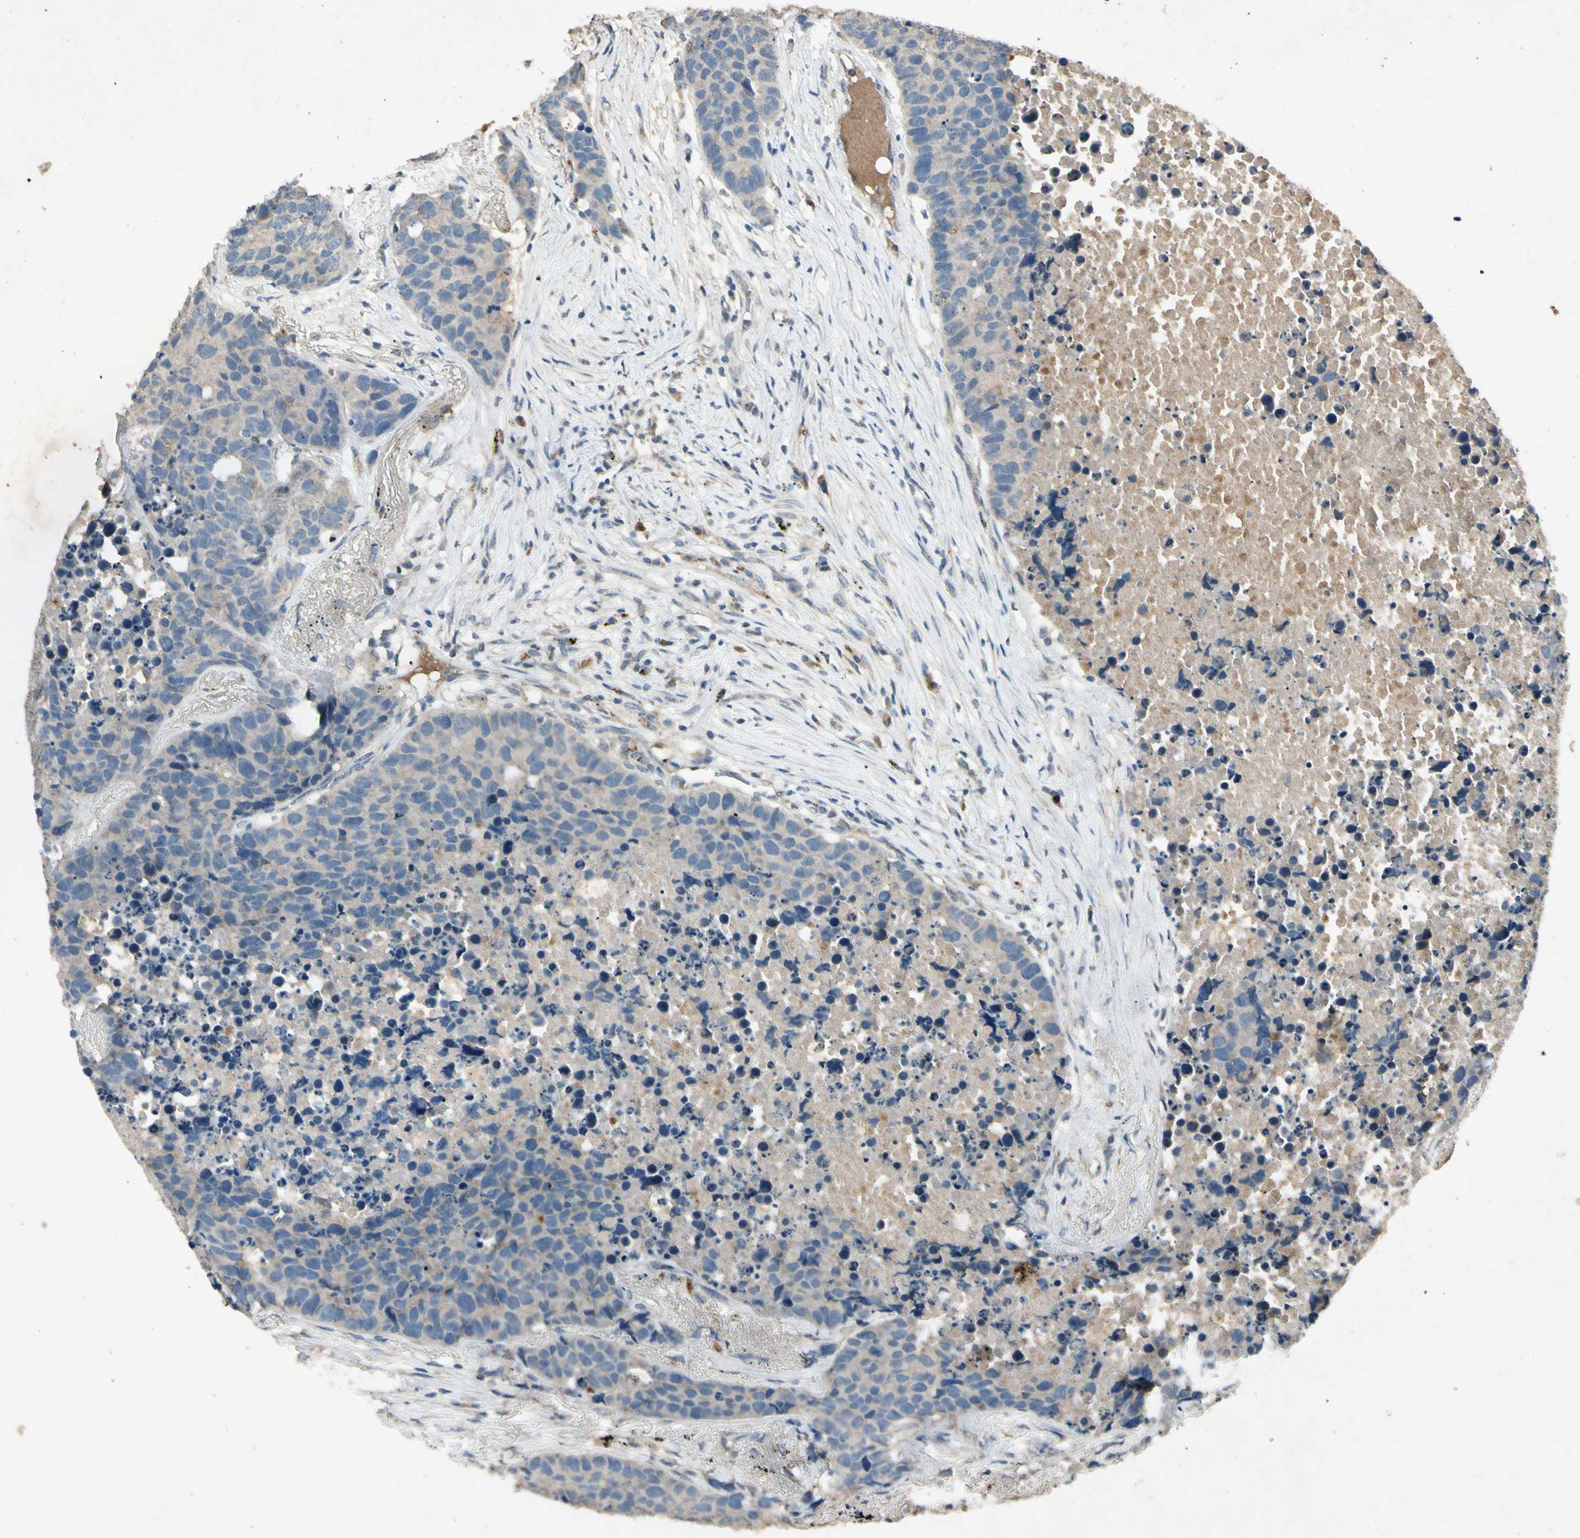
{"staining": {"intensity": "weak", "quantity": "<25%", "location": "cytoplasmic/membranous"}, "tissue": "carcinoid", "cell_type": "Tumor cells", "image_type": "cancer", "snomed": [{"axis": "morphology", "description": "Carcinoid, malignant, NOS"}, {"axis": "topography", "description": "Lung"}], "caption": "High magnification brightfield microscopy of carcinoid stained with DAB (brown) and counterstained with hematoxylin (blue): tumor cells show no significant positivity.", "gene": "GPLD1", "patient": {"sex": "male", "age": 60}}